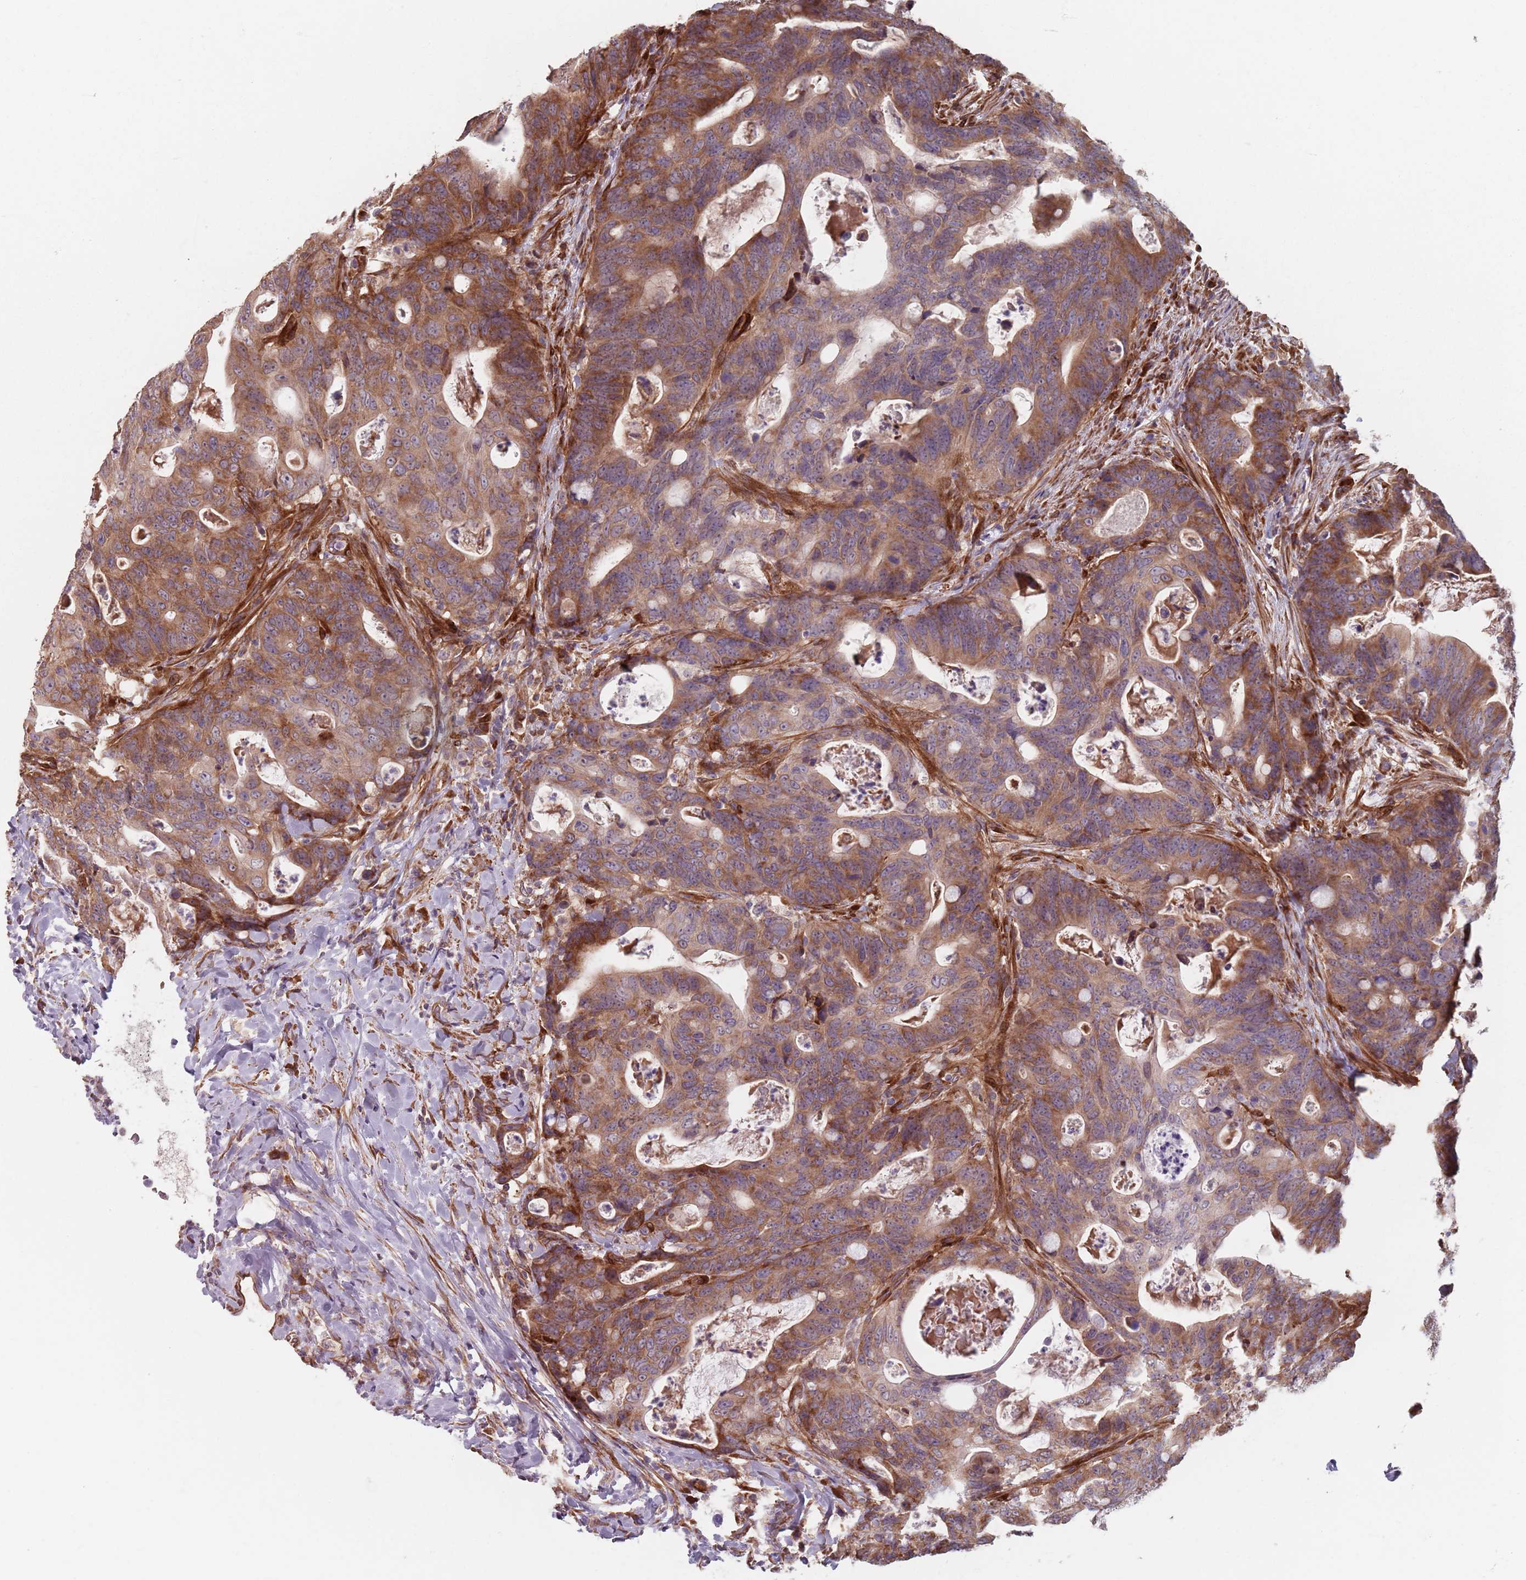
{"staining": {"intensity": "strong", "quantity": ">75%", "location": "cytoplasmic/membranous"}, "tissue": "colorectal cancer", "cell_type": "Tumor cells", "image_type": "cancer", "snomed": [{"axis": "morphology", "description": "Adenocarcinoma, NOS"}, {"axis": "topography", "description": "Colon"}], "caption": "Human colorectal cancer (adenocarcinoma) stained with a brown dye exhibits strong cytoplasmic/membranous positive expression in approximately >75% of tumor cells.", "gene": "NOTCH3", "patient": {"sex": "female", "age": 82}}